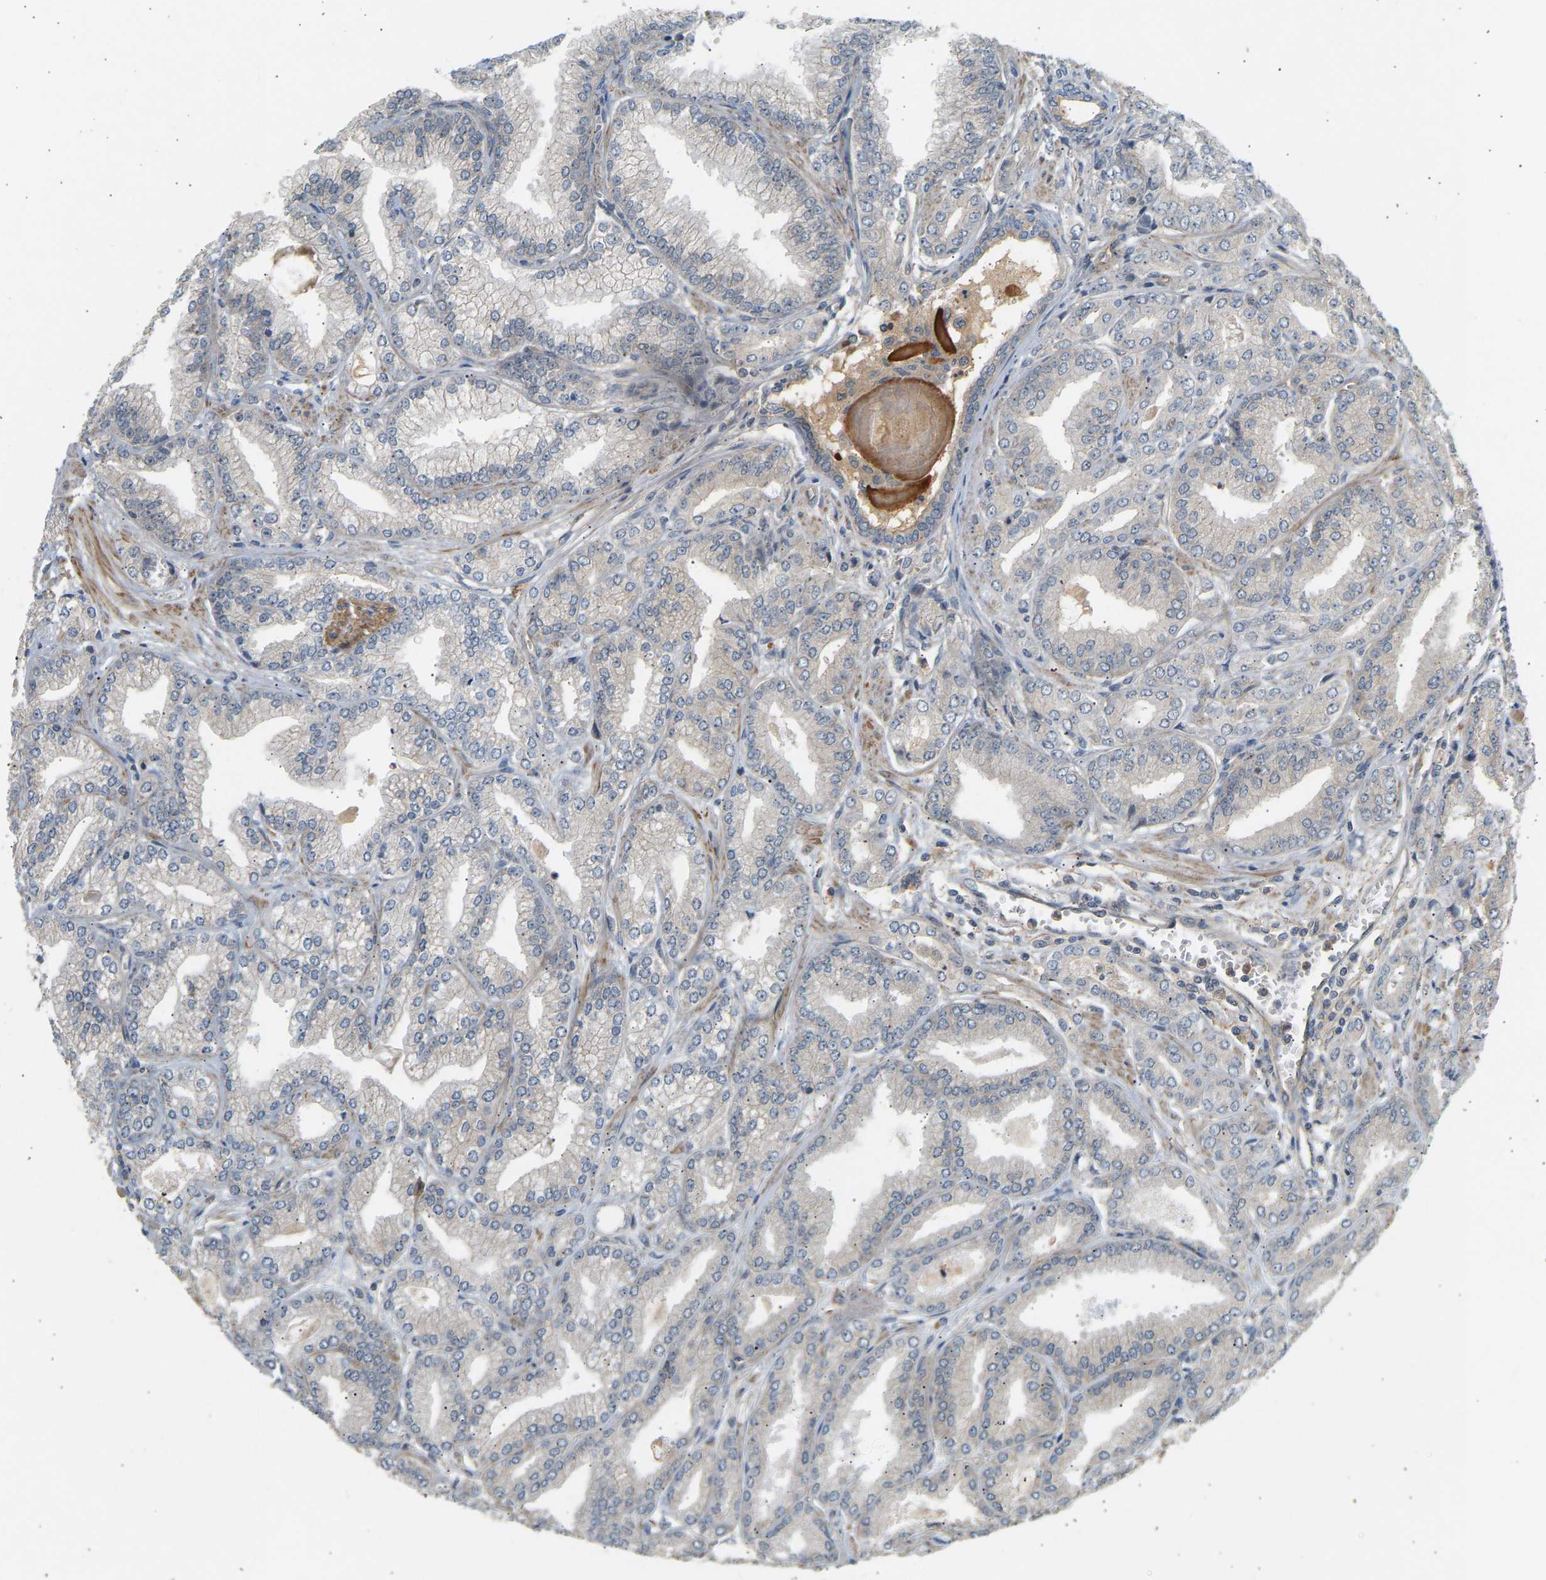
{"staining": {"intensity": "negative", "quantity": "none", "location": "none"}, "tissue": "prostate cancer", "cell_type": "Tumor cells", "image_type": "cancer", "snomed": [{"axis": "morphology", "description": "Adenocarcinoma, Low grade"}, {"axis": "topography", "description": "Prostate"}], "caption": "Immunohistochemical staining of prostate adenocarcinoma (low-grade) reveals no significant expression in tumor cells.", "gene": "RGL1", "patient": {"sex": "male", "age": 52}}